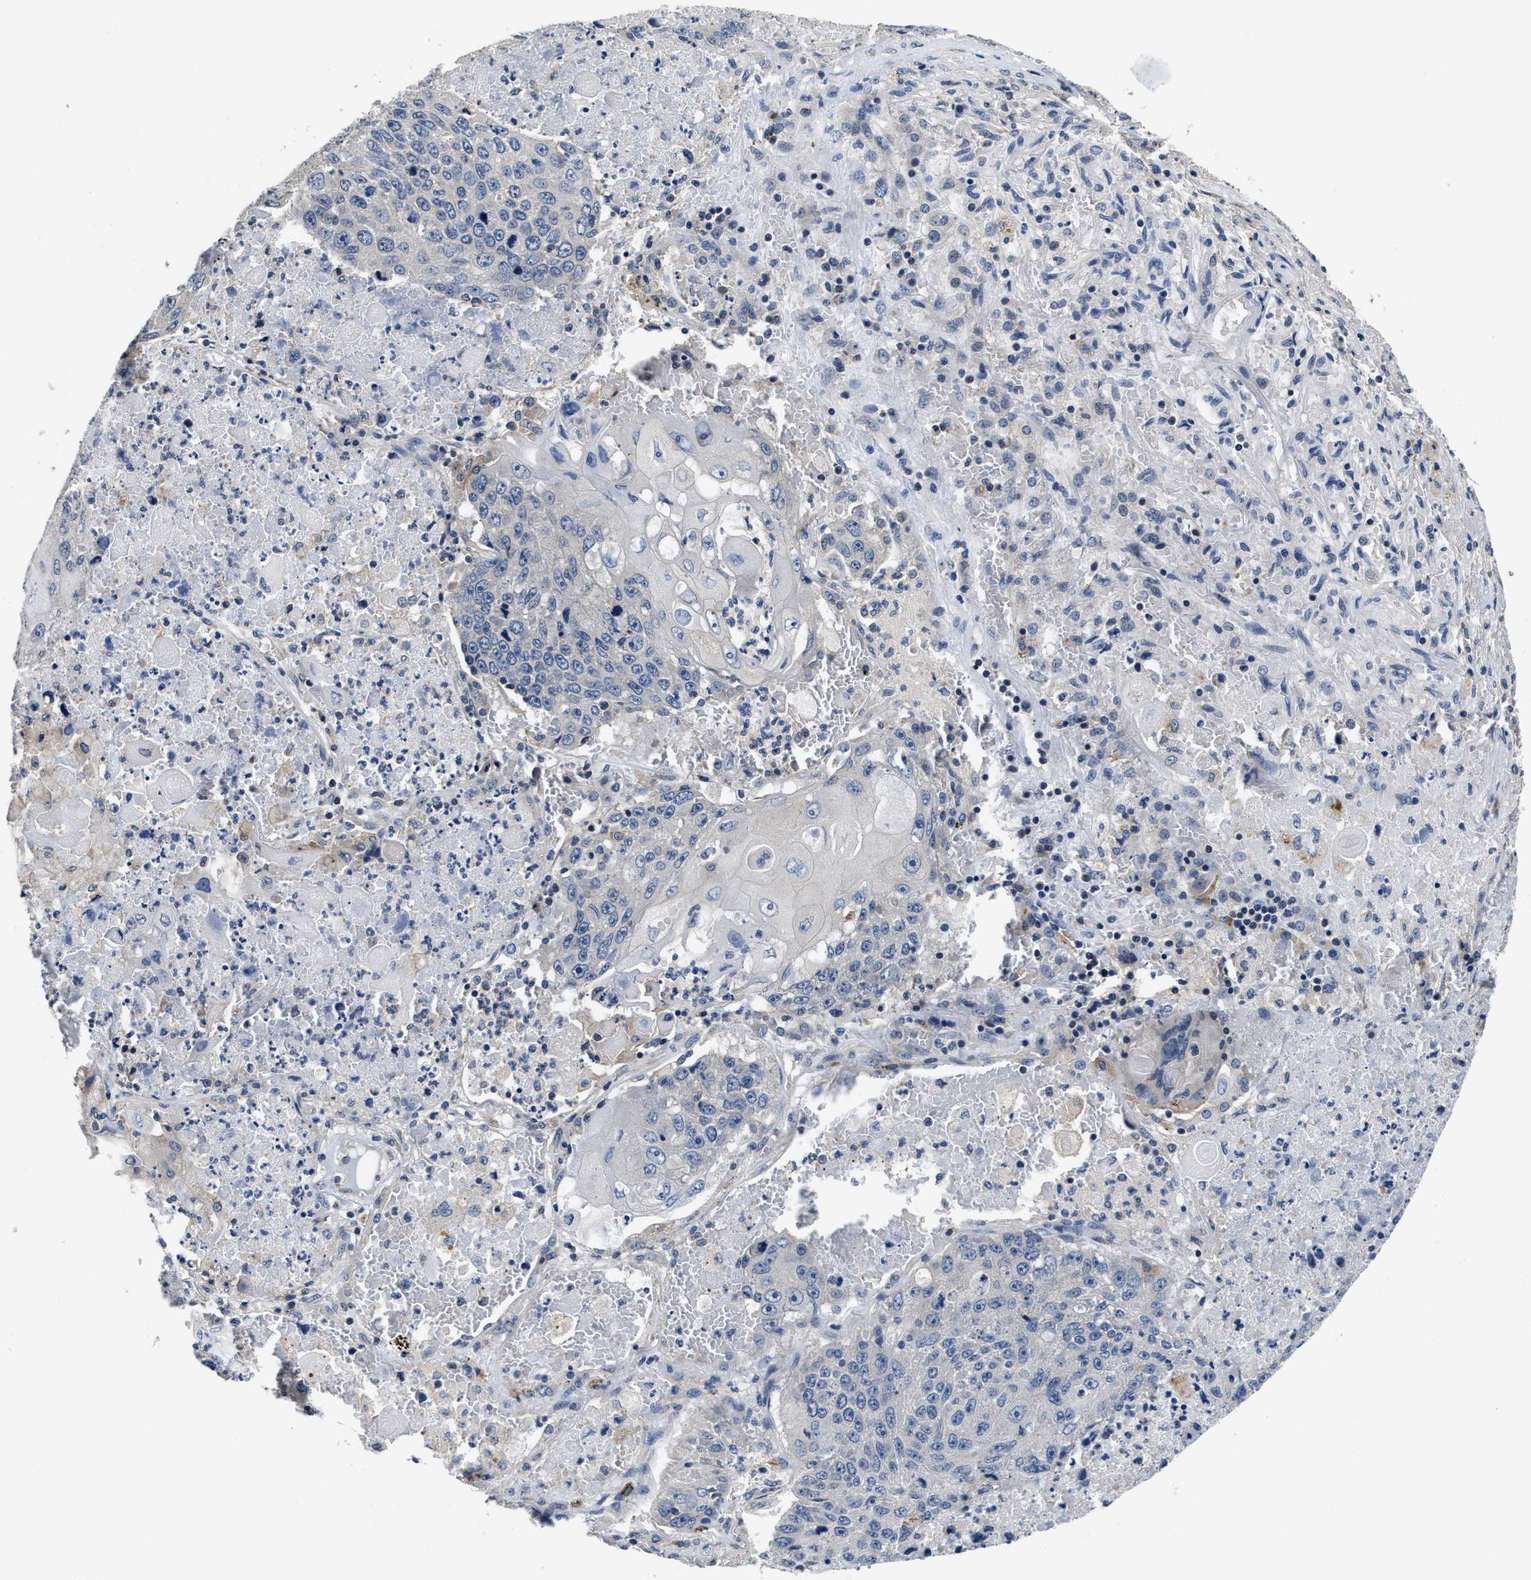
{"staining": {"intensity": "negative", "quantity": "none", "location": "none"}, "tissue": "lung cancer", "cell_type": "Tumor cells", "image_type": "cancer", "snomed": [{"axis": "morphology", "description": "Squamous cell carcinoma, NOS"}, {"axis": "topography", "description": "Lung"}], "caption": "This is a micrograph of immunohistochemistry staining of lung cancer, which shows no positivity in tumor cells.", "gene": "ANKIB1", "patient": {"sex": "male", "age": 61}}